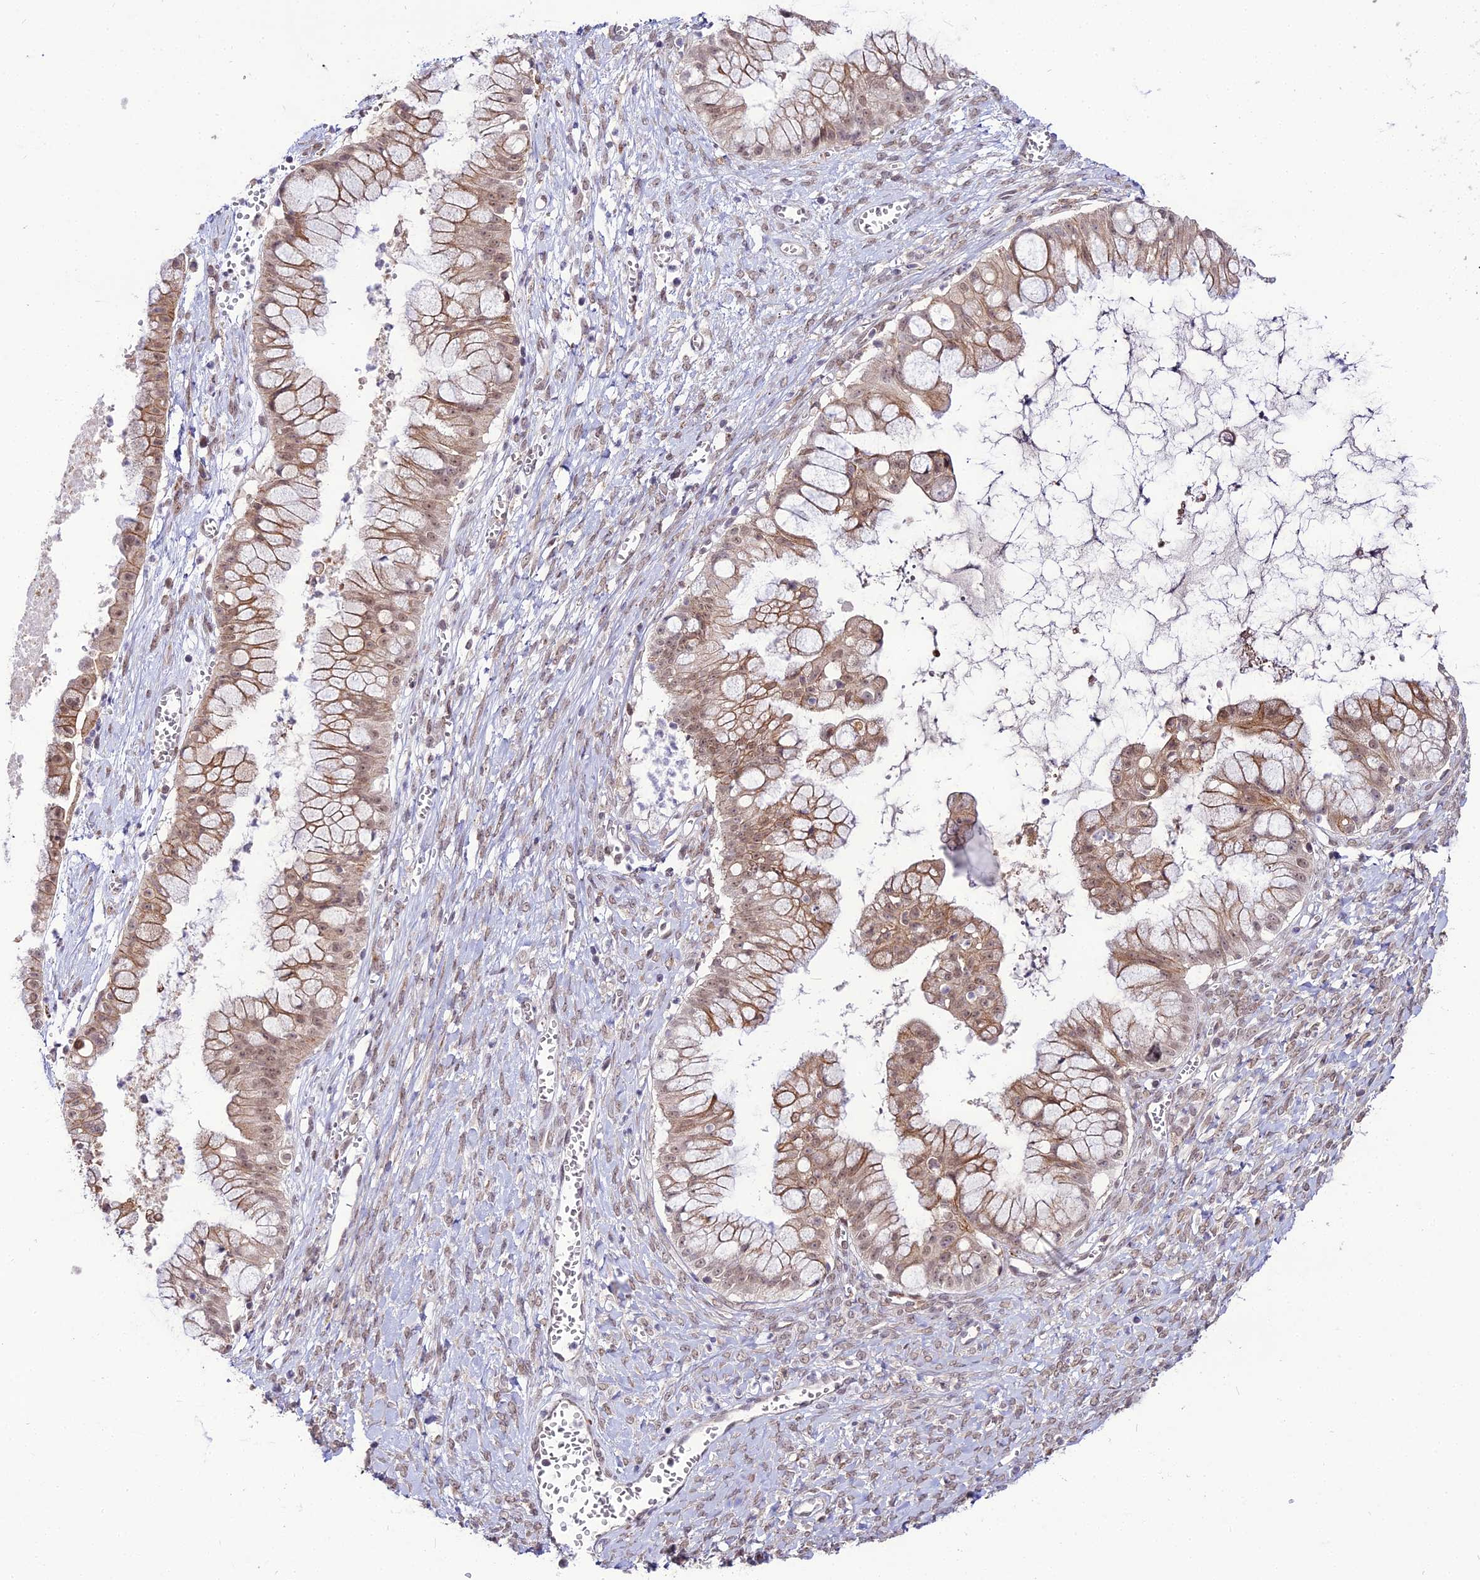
{"staining": {"intensity": "moderate", "quantity": ">75%", "location": "cytoplasmic/membranous,nuclear"}, "tissue": "ovarian cancer", "cell_type": "Tumor cells", "image_type": "cancer", "snomed": [{"axis": "morphology", "description": "Cystadenocarcinoma, mucinous, NOS"}, {"axis": "topography", "description": "Ovary"}], "caption": "Immunohistochemistry (IHC) photomicrograph of neoplastic tissue: ovarian cancer (mucinous cystadenocarcinoma) stained using immunohistochemistry (IHC) reveals medium levels of moderate protein expression localized specifically in the cytoplasmic/membranous and nuclear of tumor cells, appearing as a cytoplasmic/membranous and nuclear brown color.", "gene": "TROAP", "patient": {"sex": "female", "age": 70}}